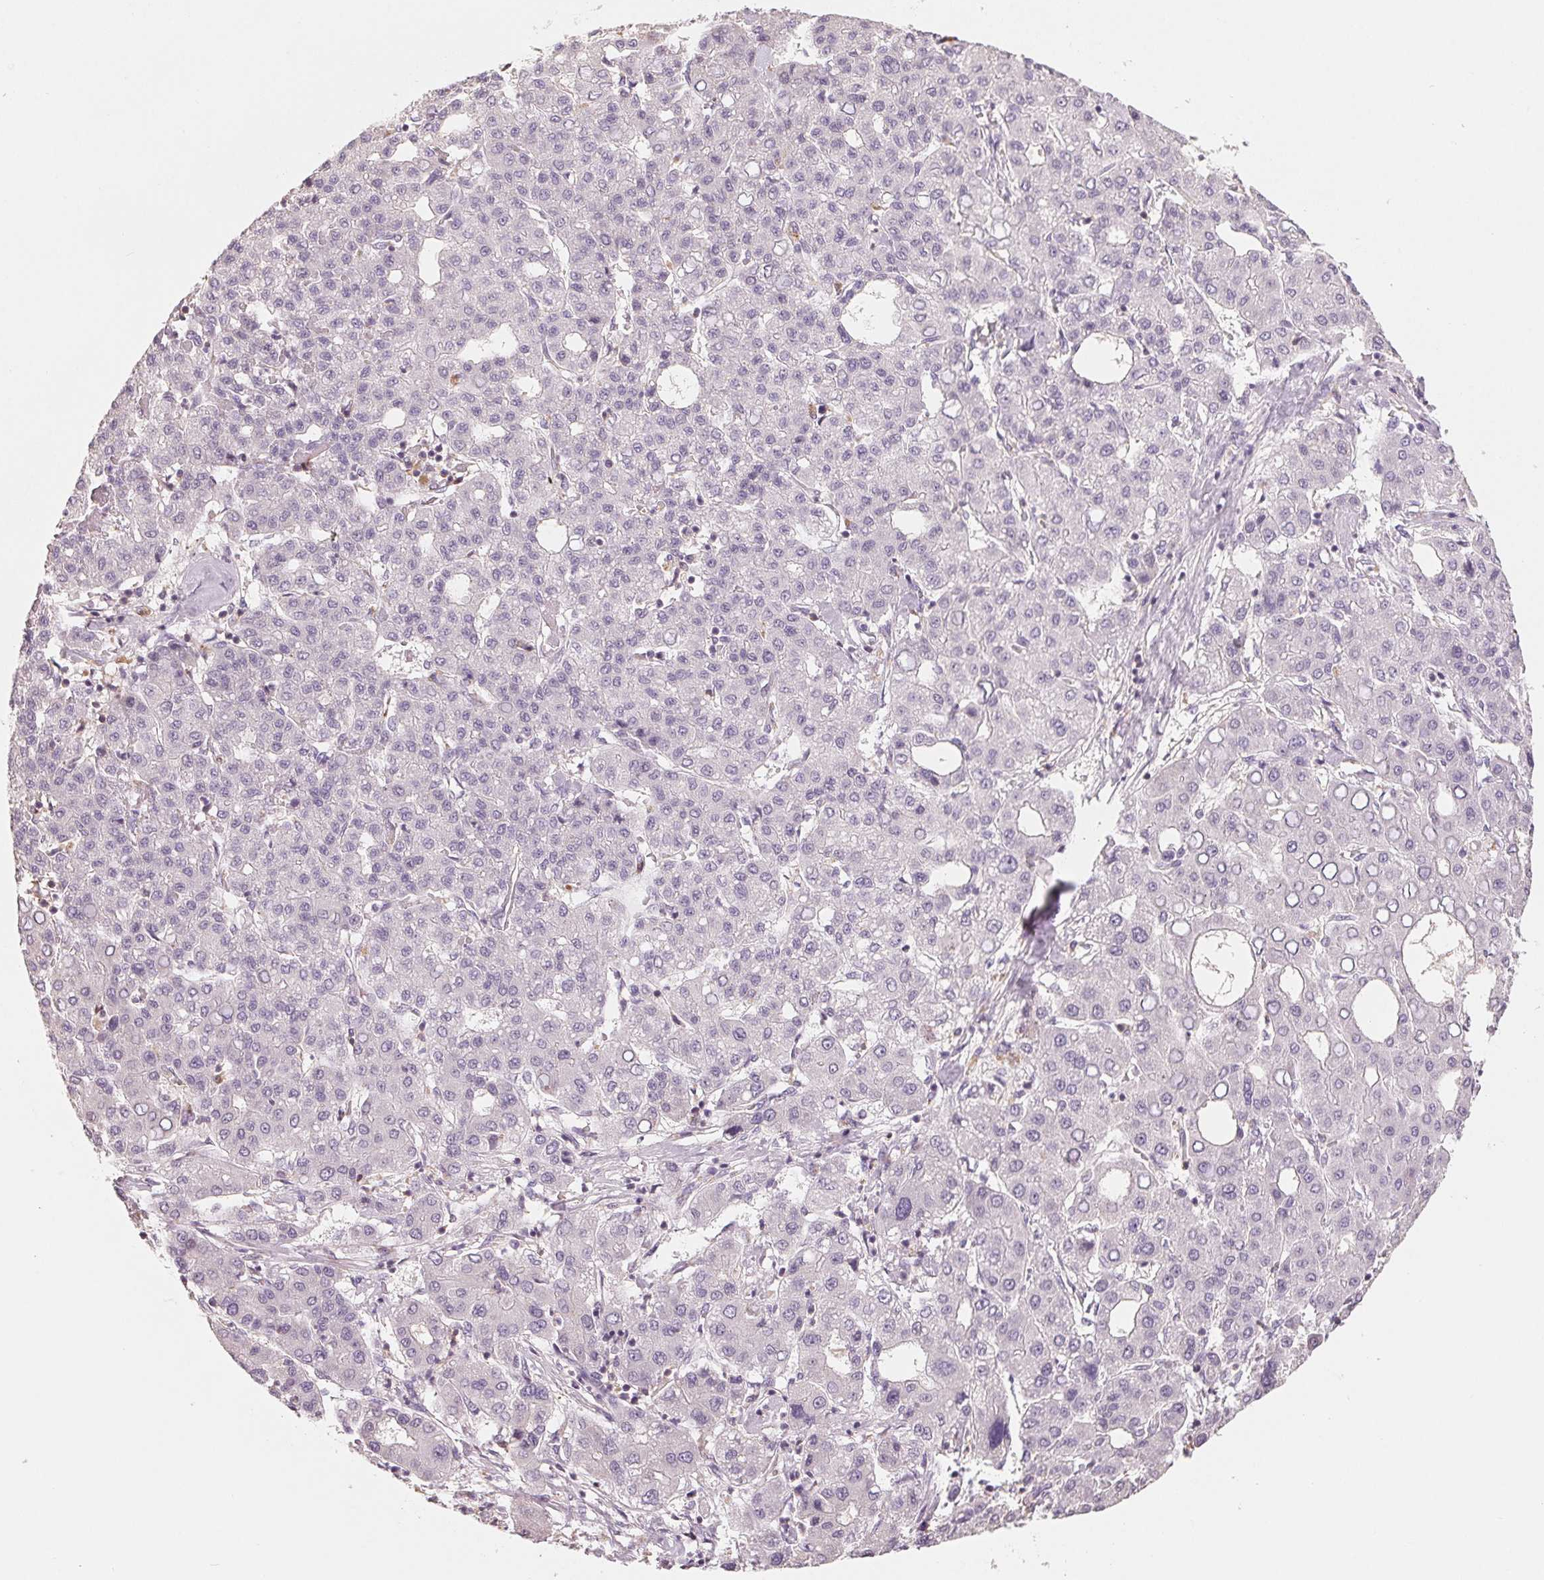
{"staining": {"intensity": "negative", "quantity": "none", "location": "none"}, "tissue": "liver cancer", "cell_type": "Tumor cells", "image_type": "cancer", "snomed": [{"axis": "morphology", "description": "Carcinoma, Hepatocellular, NOS"}, {"axis": "topography", "description": "Liver"}], "caption": "Tumor cells are negative for protein expression in human liver cancer.", "gene": "VTCN1", "patient": {"sex": "male", "age": 65}}